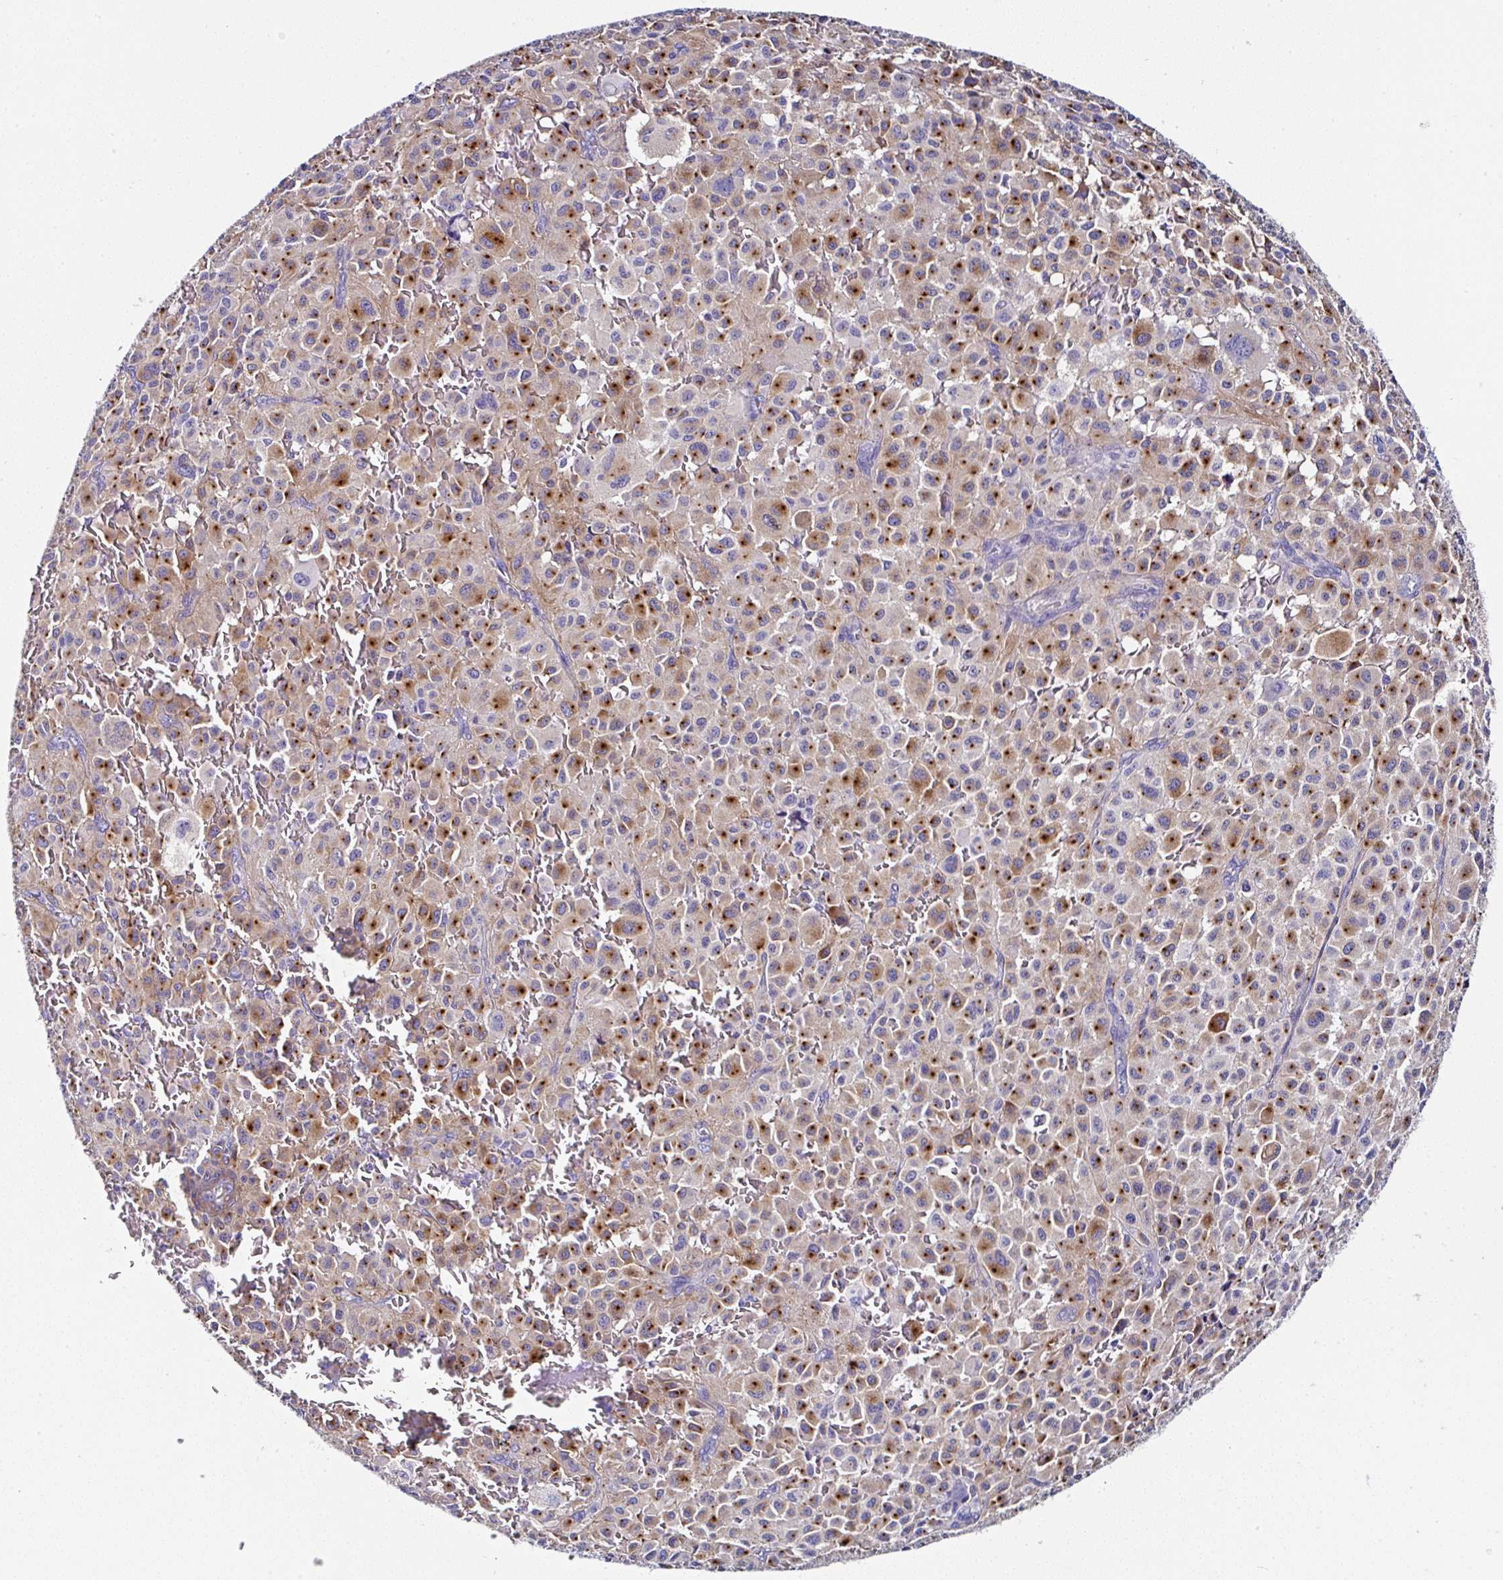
{"staining": {"intensity": "moderate", "quantity": ">75%", "location": "cytoplasmic/membranous"}, "tissue": "melanoma", "cell_type": "Tumor cells", "image_type": "cancer", "snomed": [{"axis": "morphology", "description": "Malignant melanoma, NOS"}, {"axis": "topography", "description": "Skin"}], "caption": "Brown immunohistochemical staining in malignant melanoma shows moderate cytoplasmic/membranous expression in about >75% of tumor cells. Nuclei are stained in blue.", "gene": "PPFIA4", "patient": {"sex": "female", "age": 74}}